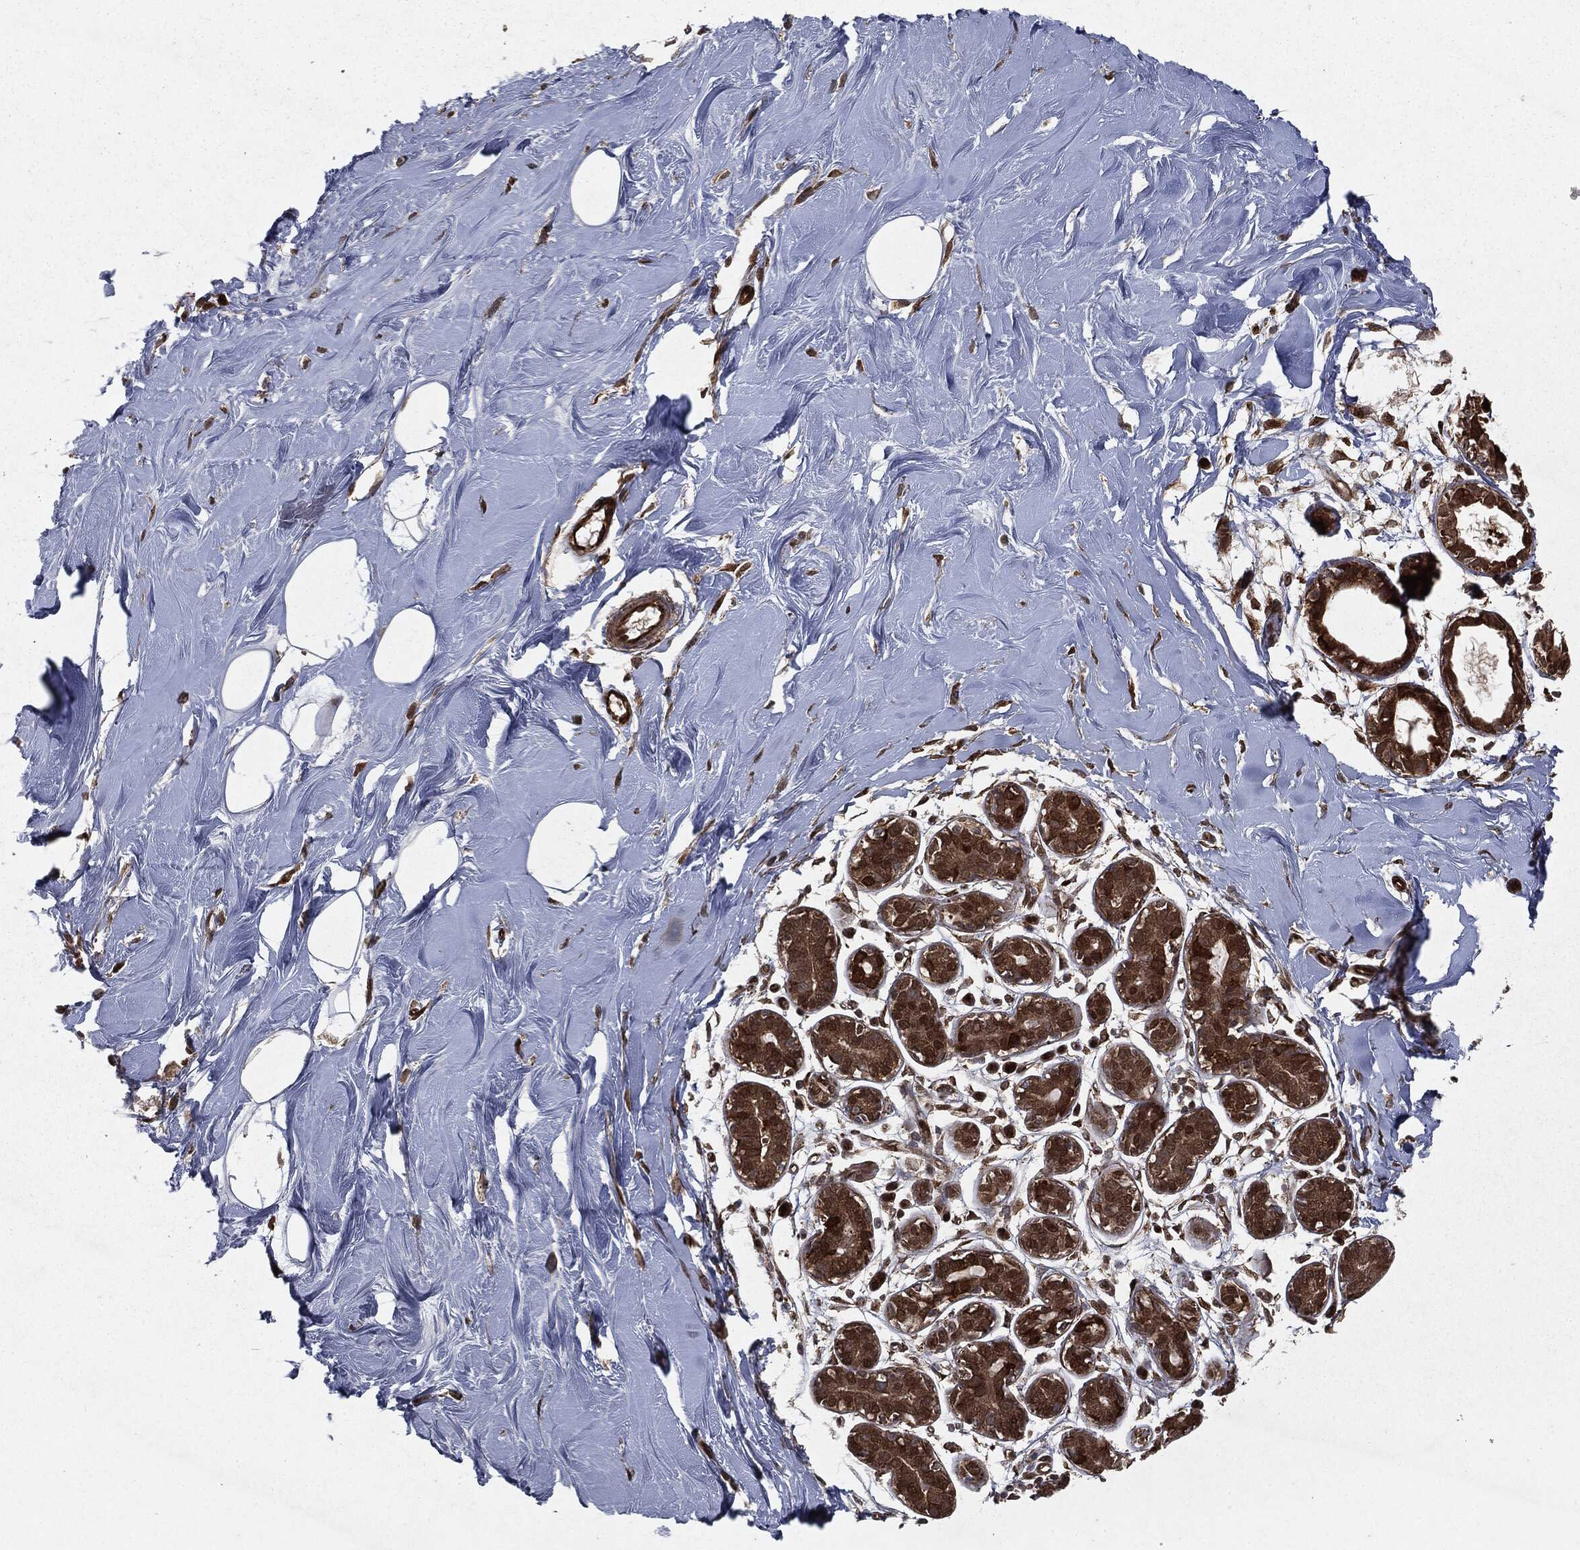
{"staining": {"intensity": "strong", "quantity": ">75%", "location": "cytoplasmic/membranous,nuclear"}, "tissue": "soft tissue", "cell_type": "Fibroblasts", "image_type": "normal", "snomed": [{"axis": "morphology", "description": "Normal tissue, NOS"}, {"axis": "topography", "description": "Breast"}], "caption": "Benign soft tissue demonstrates strong cytoplasmic/membranous,nuclear positivity in approximately >75% of fibroblasts The staining was performed using DAB, with brown indicating positive protein expression. Nuclei are stained blue with hematoxylin..", "gene": "RANBP9", "patient": {"sex": "female", "age": 49}}